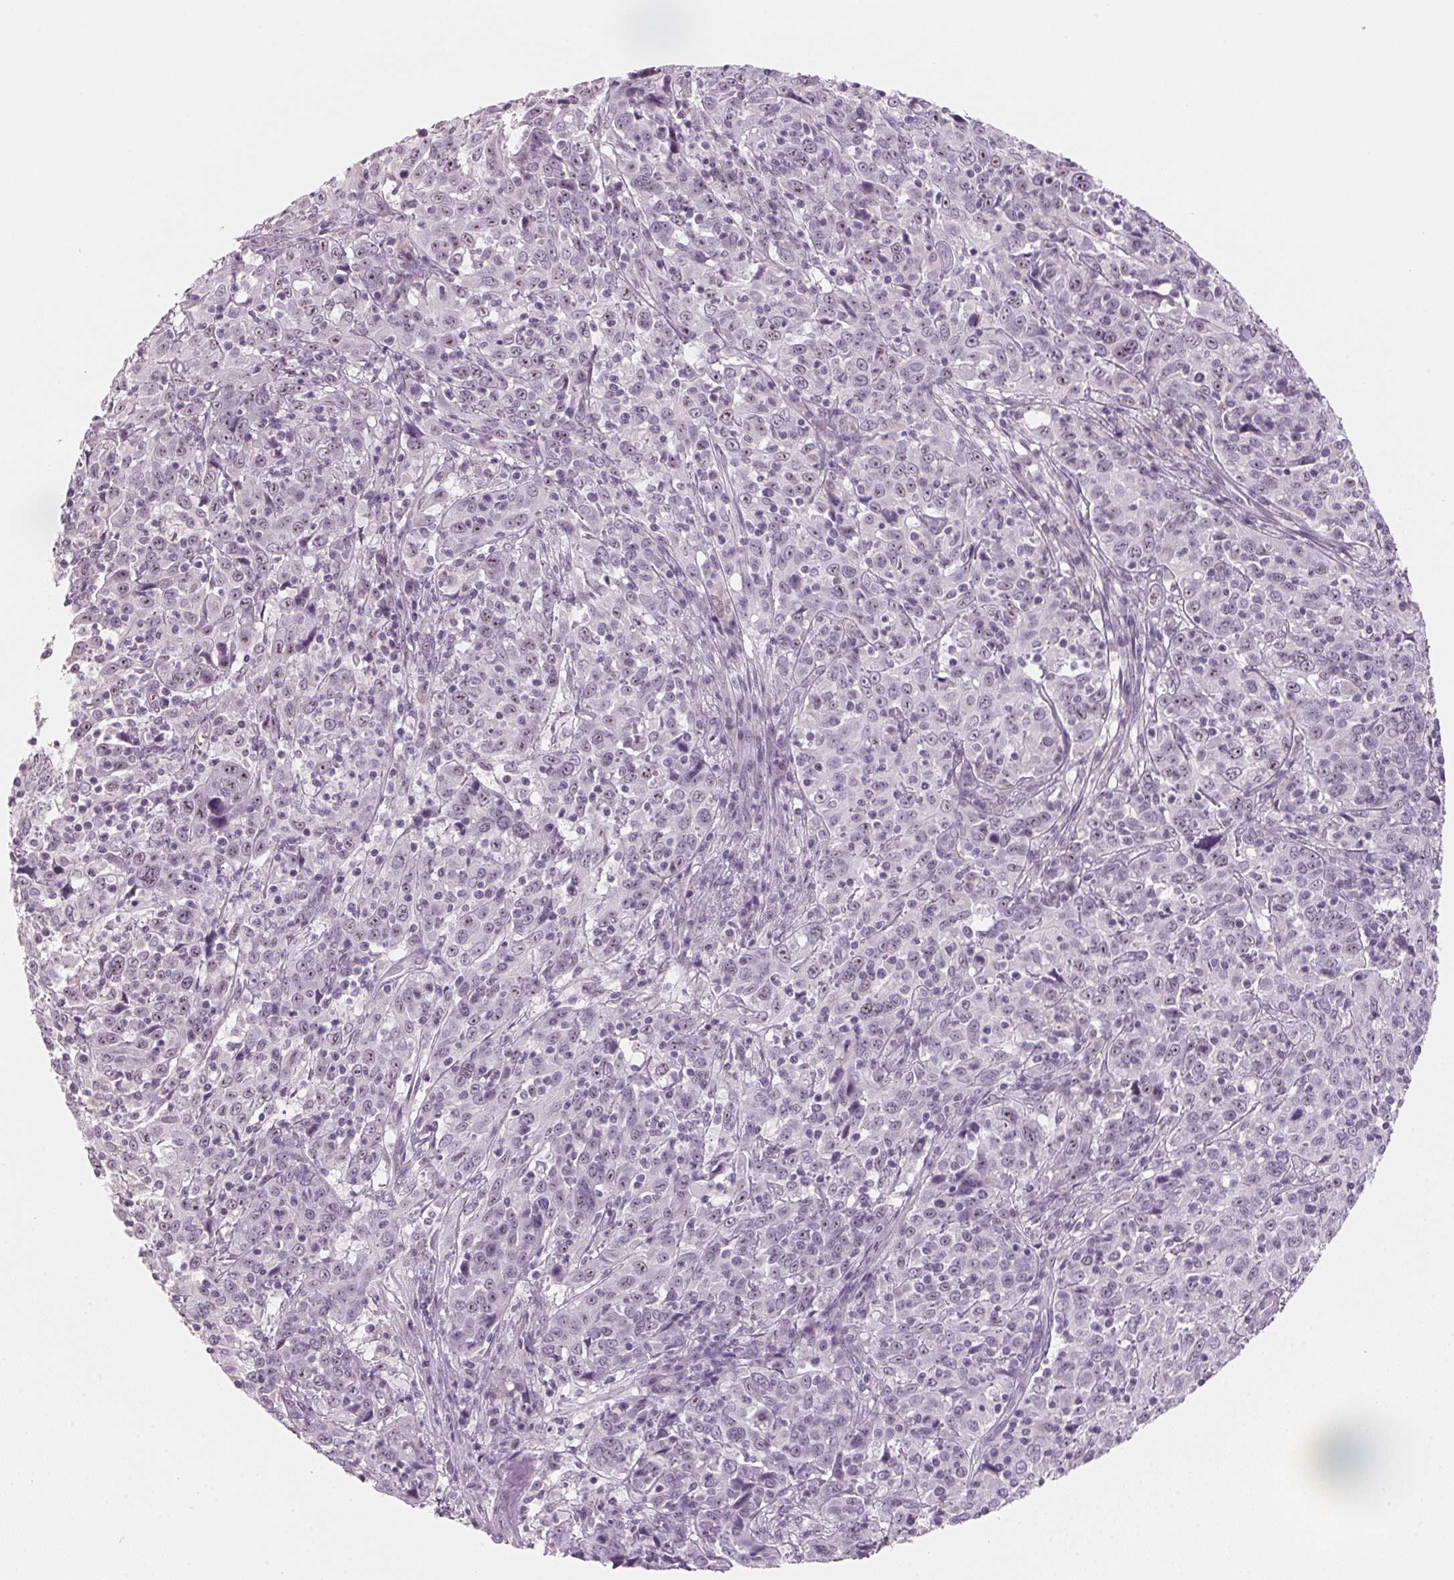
{"staining": {"intensity": "weak", "quantity": "<25%", "location": "nuclear"}, "tissue": "cervical cancer", "cell_type": "Tumor cells", "image_type": "cancer", "snomed": [{"axis": "morphology", "description": "Squamous cell carcinoma, NOS"}, {"axis": "topography", "description": "Cervix"}], "caption": "Squamous cell carcinoma (cervical) was stained to show a protein in brown. There is no significant staining in tumor cells. Brightfield microscopy of IHC stained with DAB (brown) and hematoxylin (blue), captured at high magnification.", "gene": "DNTTIP2", "patient": {"sex": "female", "age": 46}}